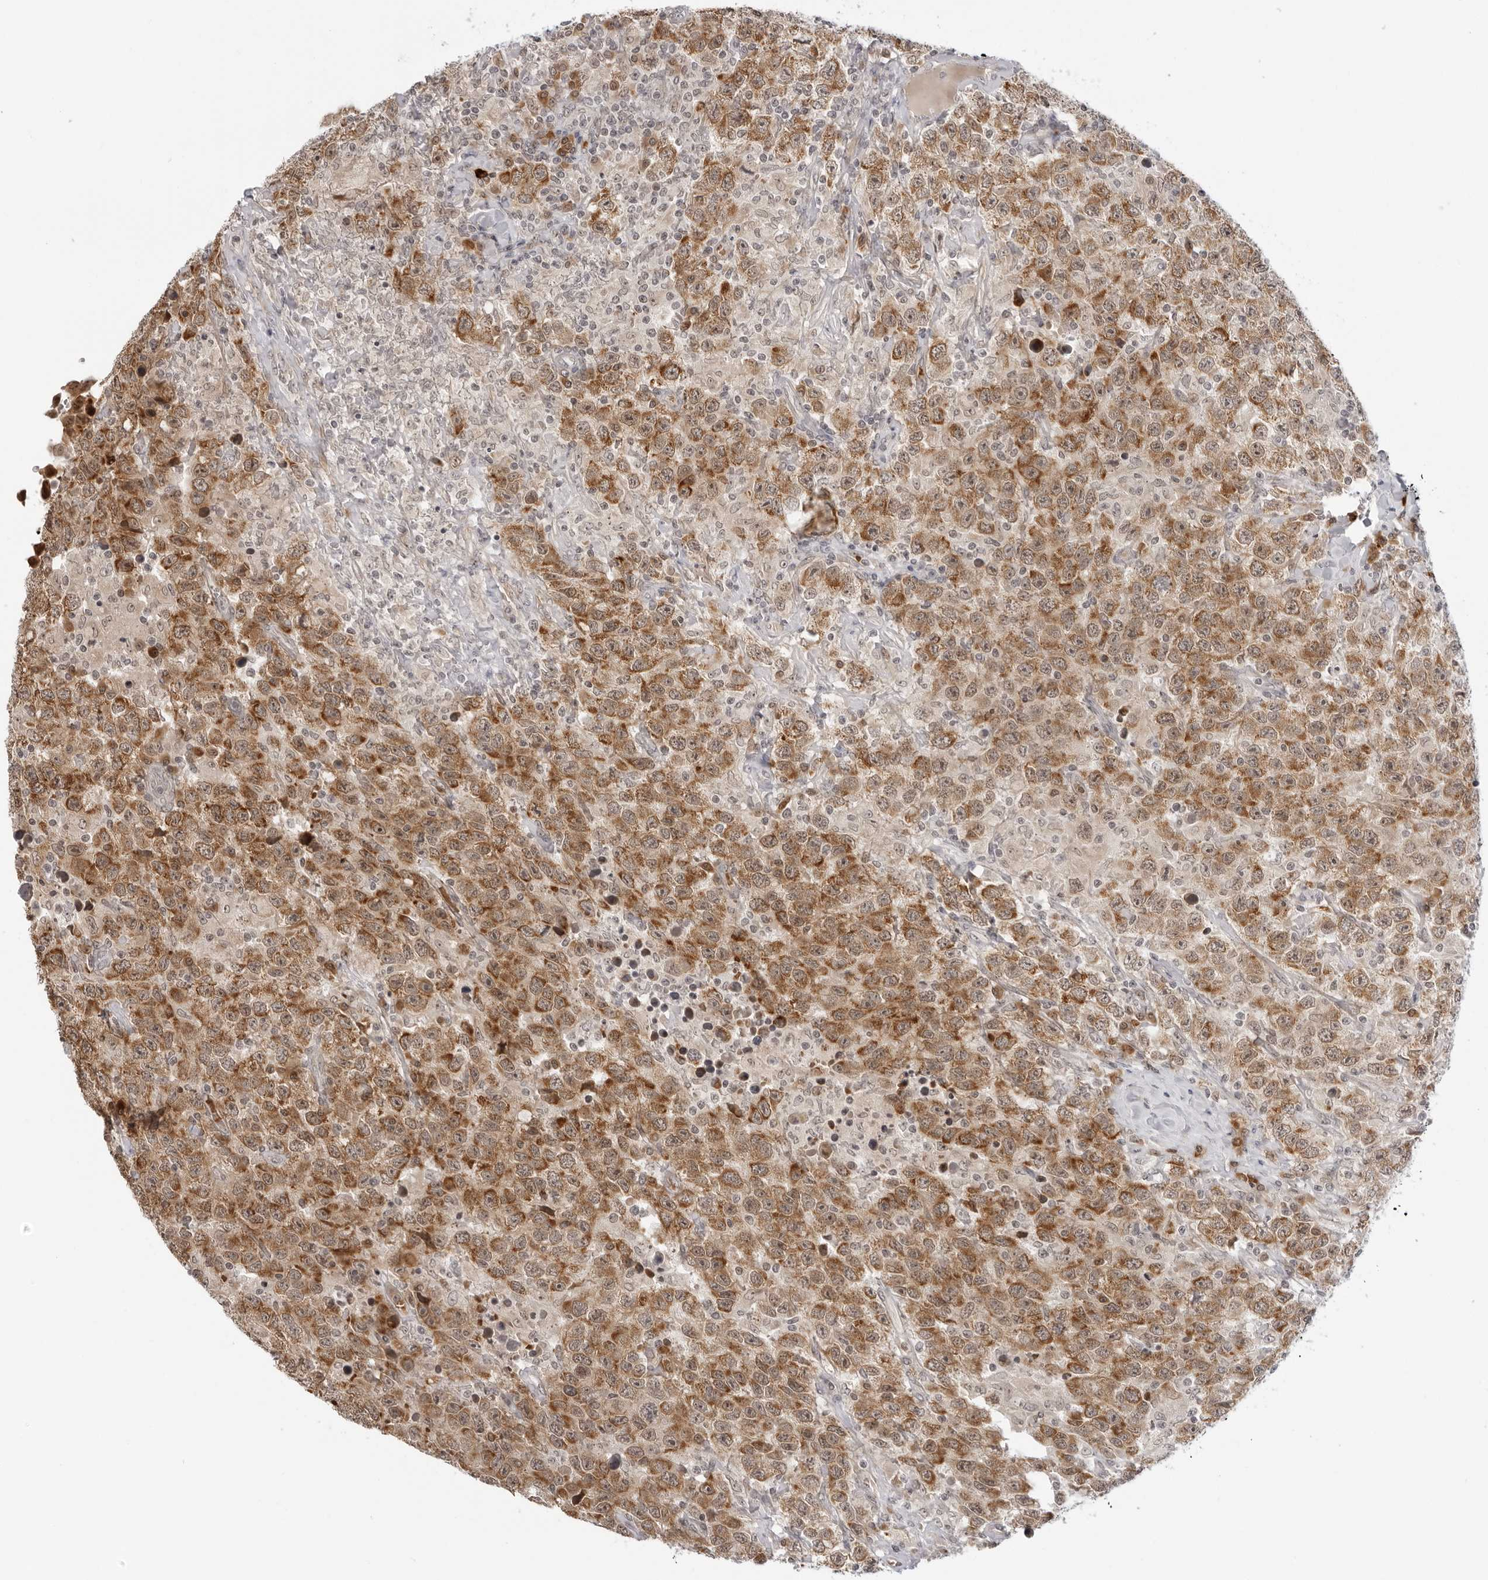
{"staining": {"intensity": "moderate", "quantity": ">75%", "location": "cytoplasmic/membranous"}, "tissue": "testis cancer", "cell_type": "Tumor cells", "image_type": "cancer", "snomed": [{"axis": "morphology", "description": "Seminoma, NOS"}, {"axis": "topography", "description": "Testis"}], "caption": "Testis cancer was stained to show a protein in brown. There is medium levels of moderate cytoplasmic/membranous positivity in about >75% of tumor cells. The staining is performed using DAB brown chromogen to label protein expression. The nuclei are counter-stained blue using hematoxylin.", "gene": "SUGCT", "patient": {"sex": "male", "age": 41}}